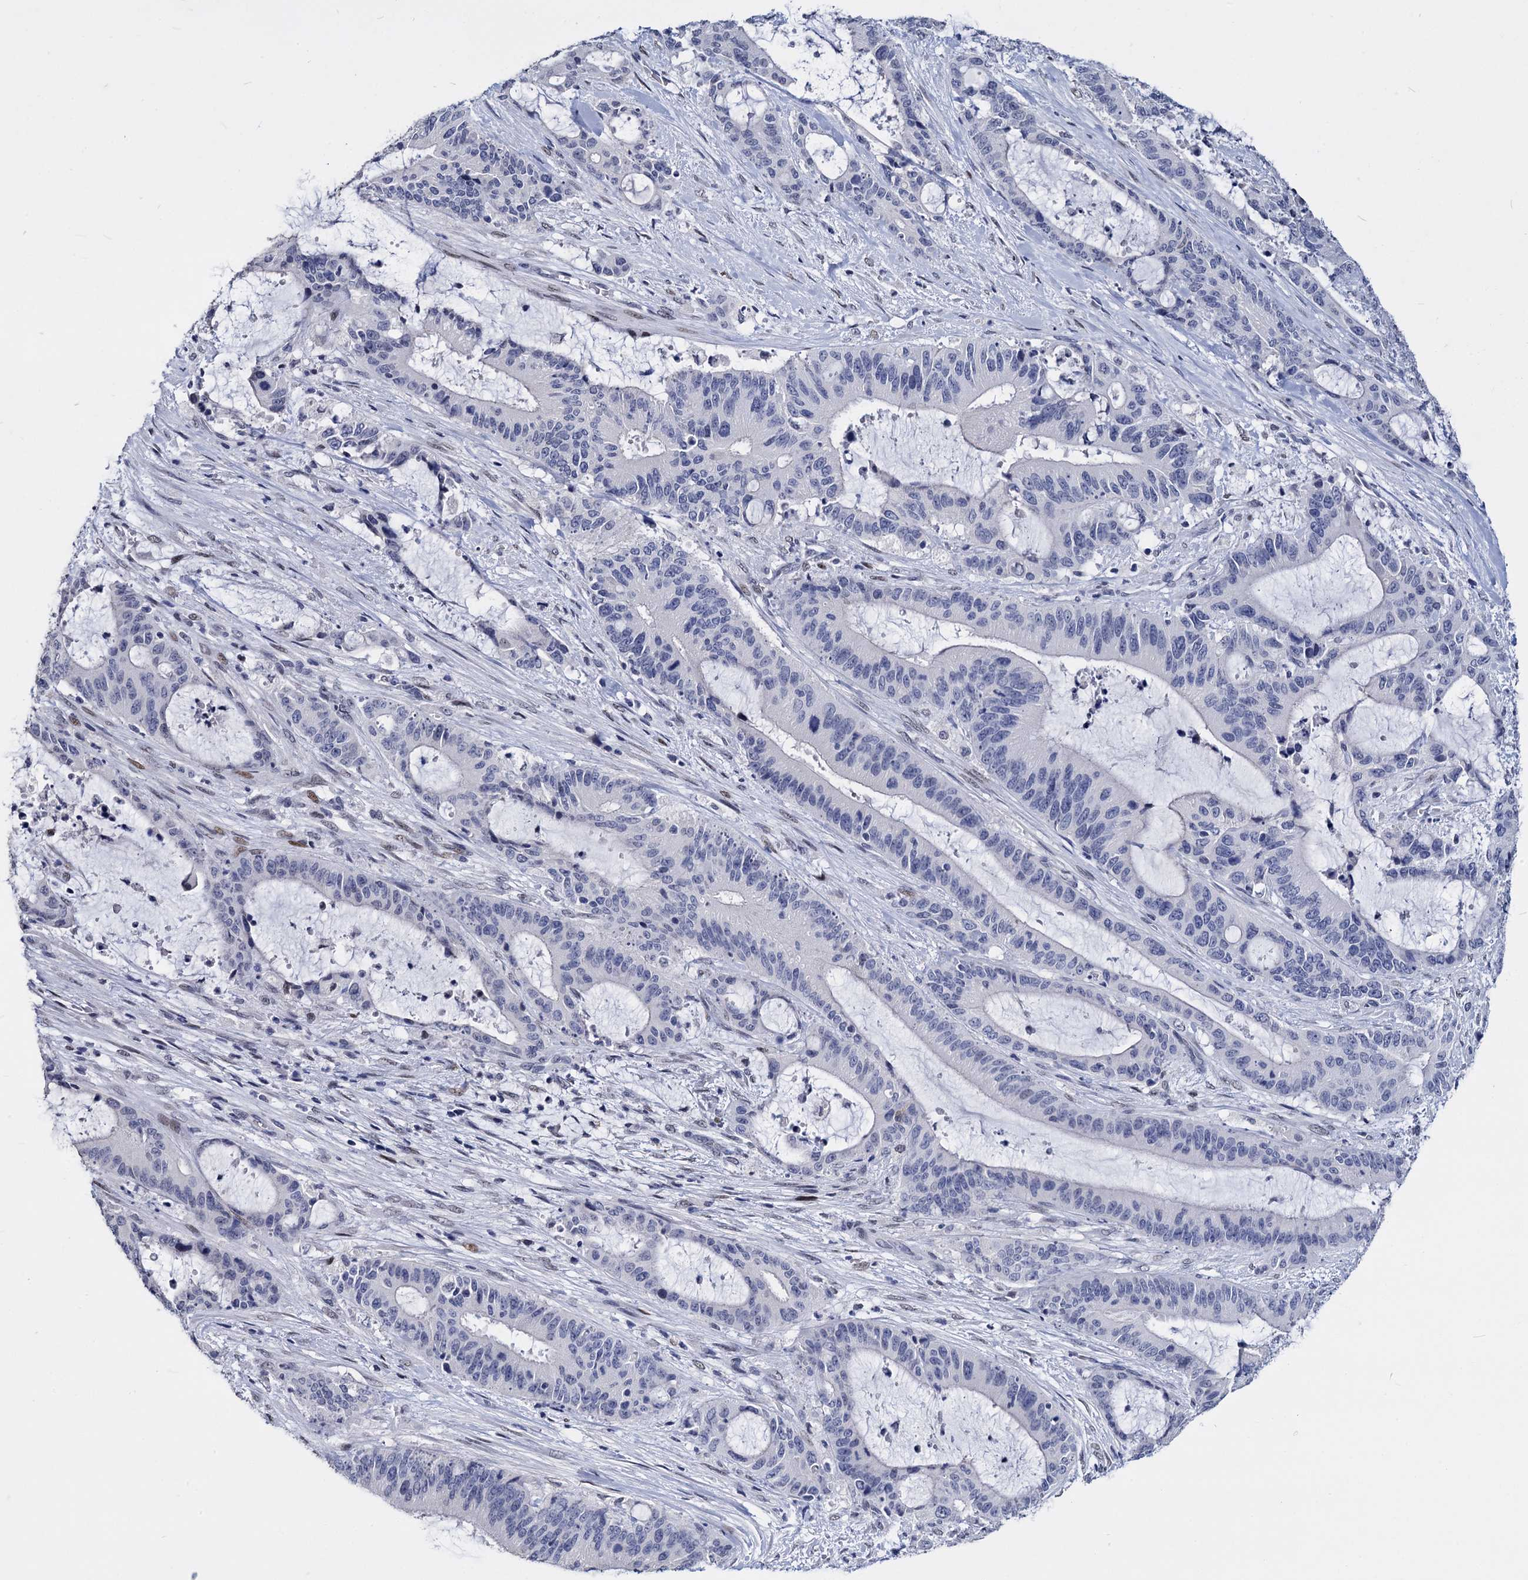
{"staining": {"intensity": "negative", "quantity": "none", "location": "none"}, "tissue": "liver cancer", "cell_type": "Tumor cells", "image_type": "cancer", "snomed": [{"axis": "morphology", "description": "Normal tissue, NOS"}, {"axis": "morphology", "description": "Cholangiocarcinoma"}, {"axis": "topography", "description": "Liver"}, {"axis": "topography", "description": "Peripheral nerve tissue"}], "caption": "This is an IHC photomicrograph of human liver cancer (cholangiocarcinoma). There is no positivity in tumor cells.", "gene": "MAGEA4", "patient": {"sex": "female", "age": 73}}